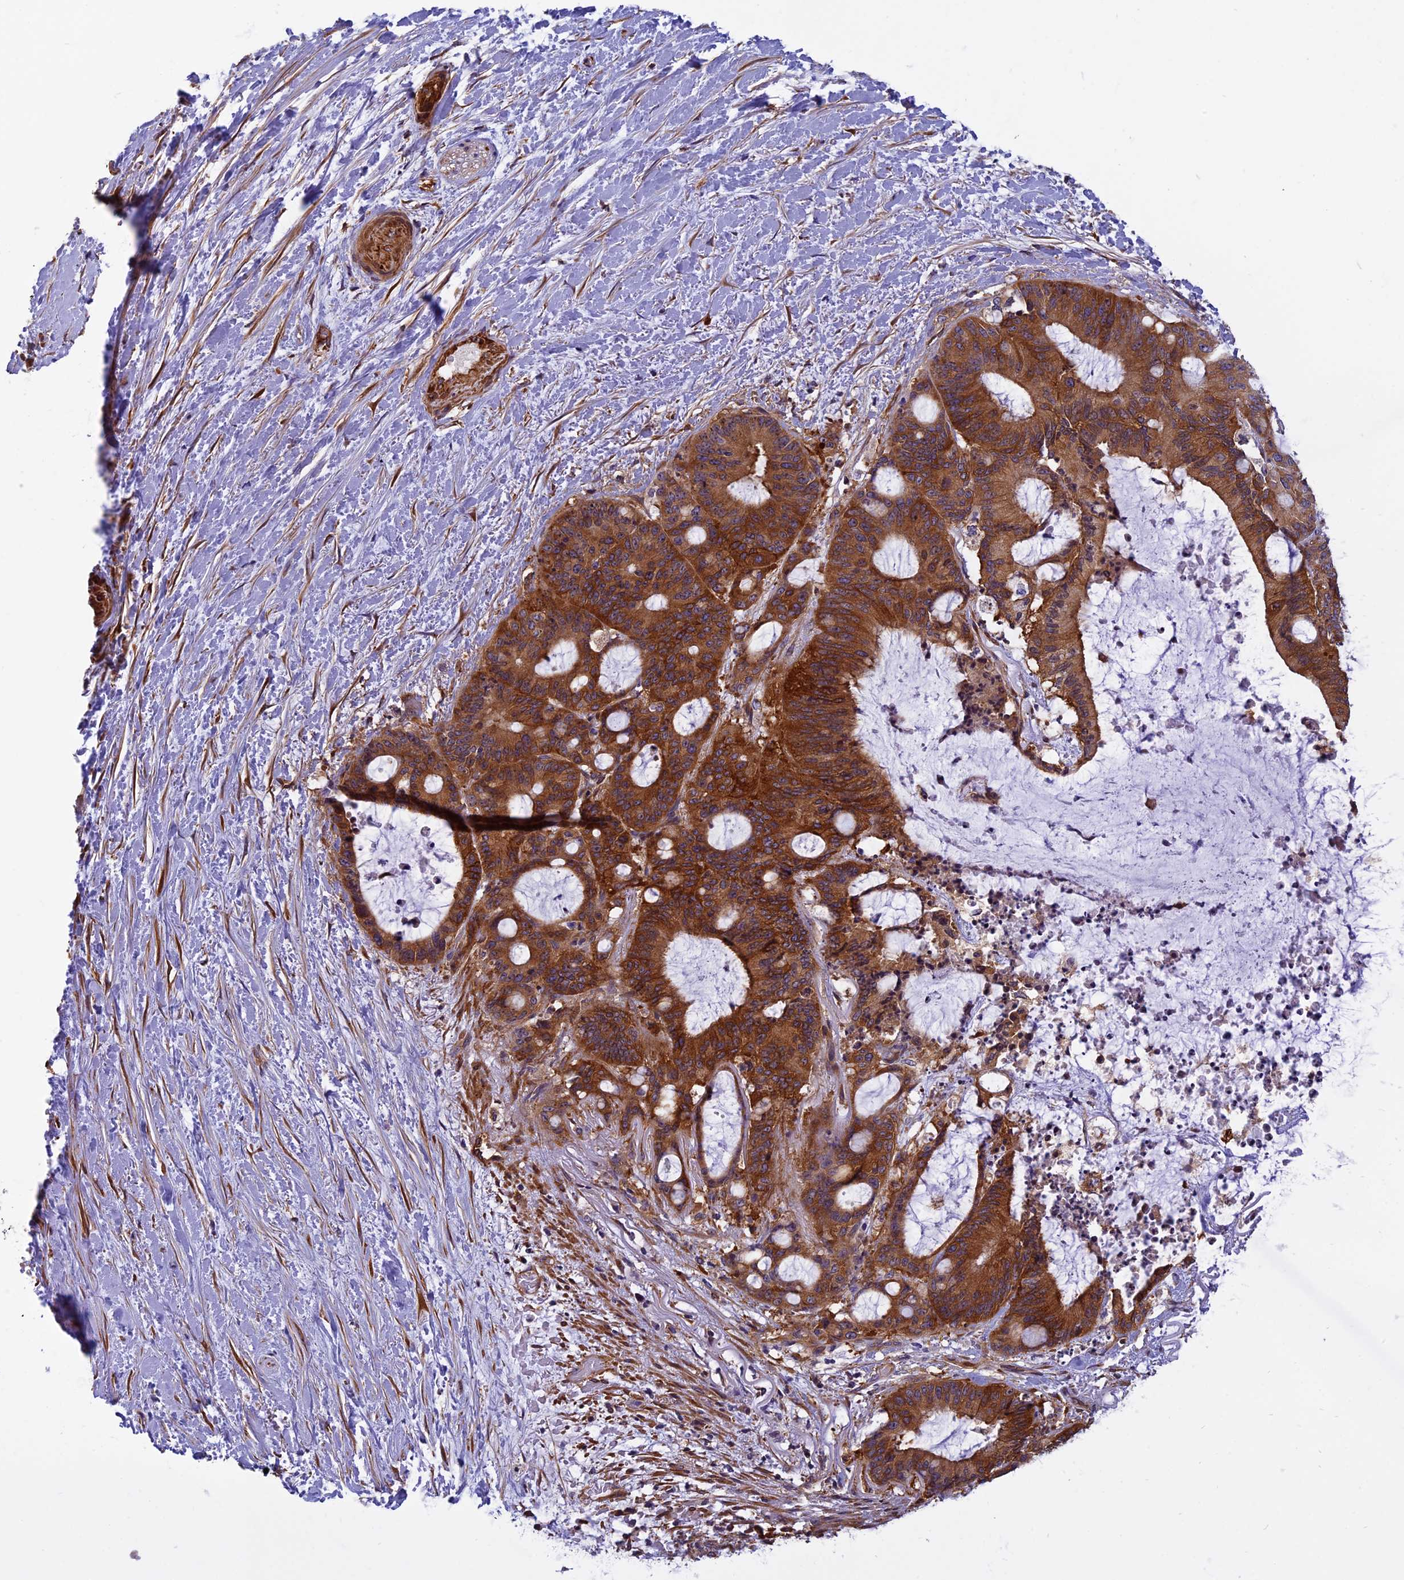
{"staining": {"intensity": "strong", "quantity": ">75%", "location": "cytoplasmic/membranous"}, "tissue": "liver cancer", "cell_type": "Tumor cells", "image_type": "cancer", "snomed": [{"axis": "morphology", "description": "Normal tissue, NOS"}, {"axis": "morphology", "description": "Cholangiocarcinoma"}, {"axis": "topography", "description": "Liver"}, {"axis": "topography", "description": "Peripheral nerve tissue"}], "caption": "A brown stain highlights strong cytoplasmic/membranous expression of a protein in liver cholangiocarcinoma tumor cells. Nuclei are stained in blue.", "gene": "EHBP1L1", "patient": {"sex": "female", "age": 73}}